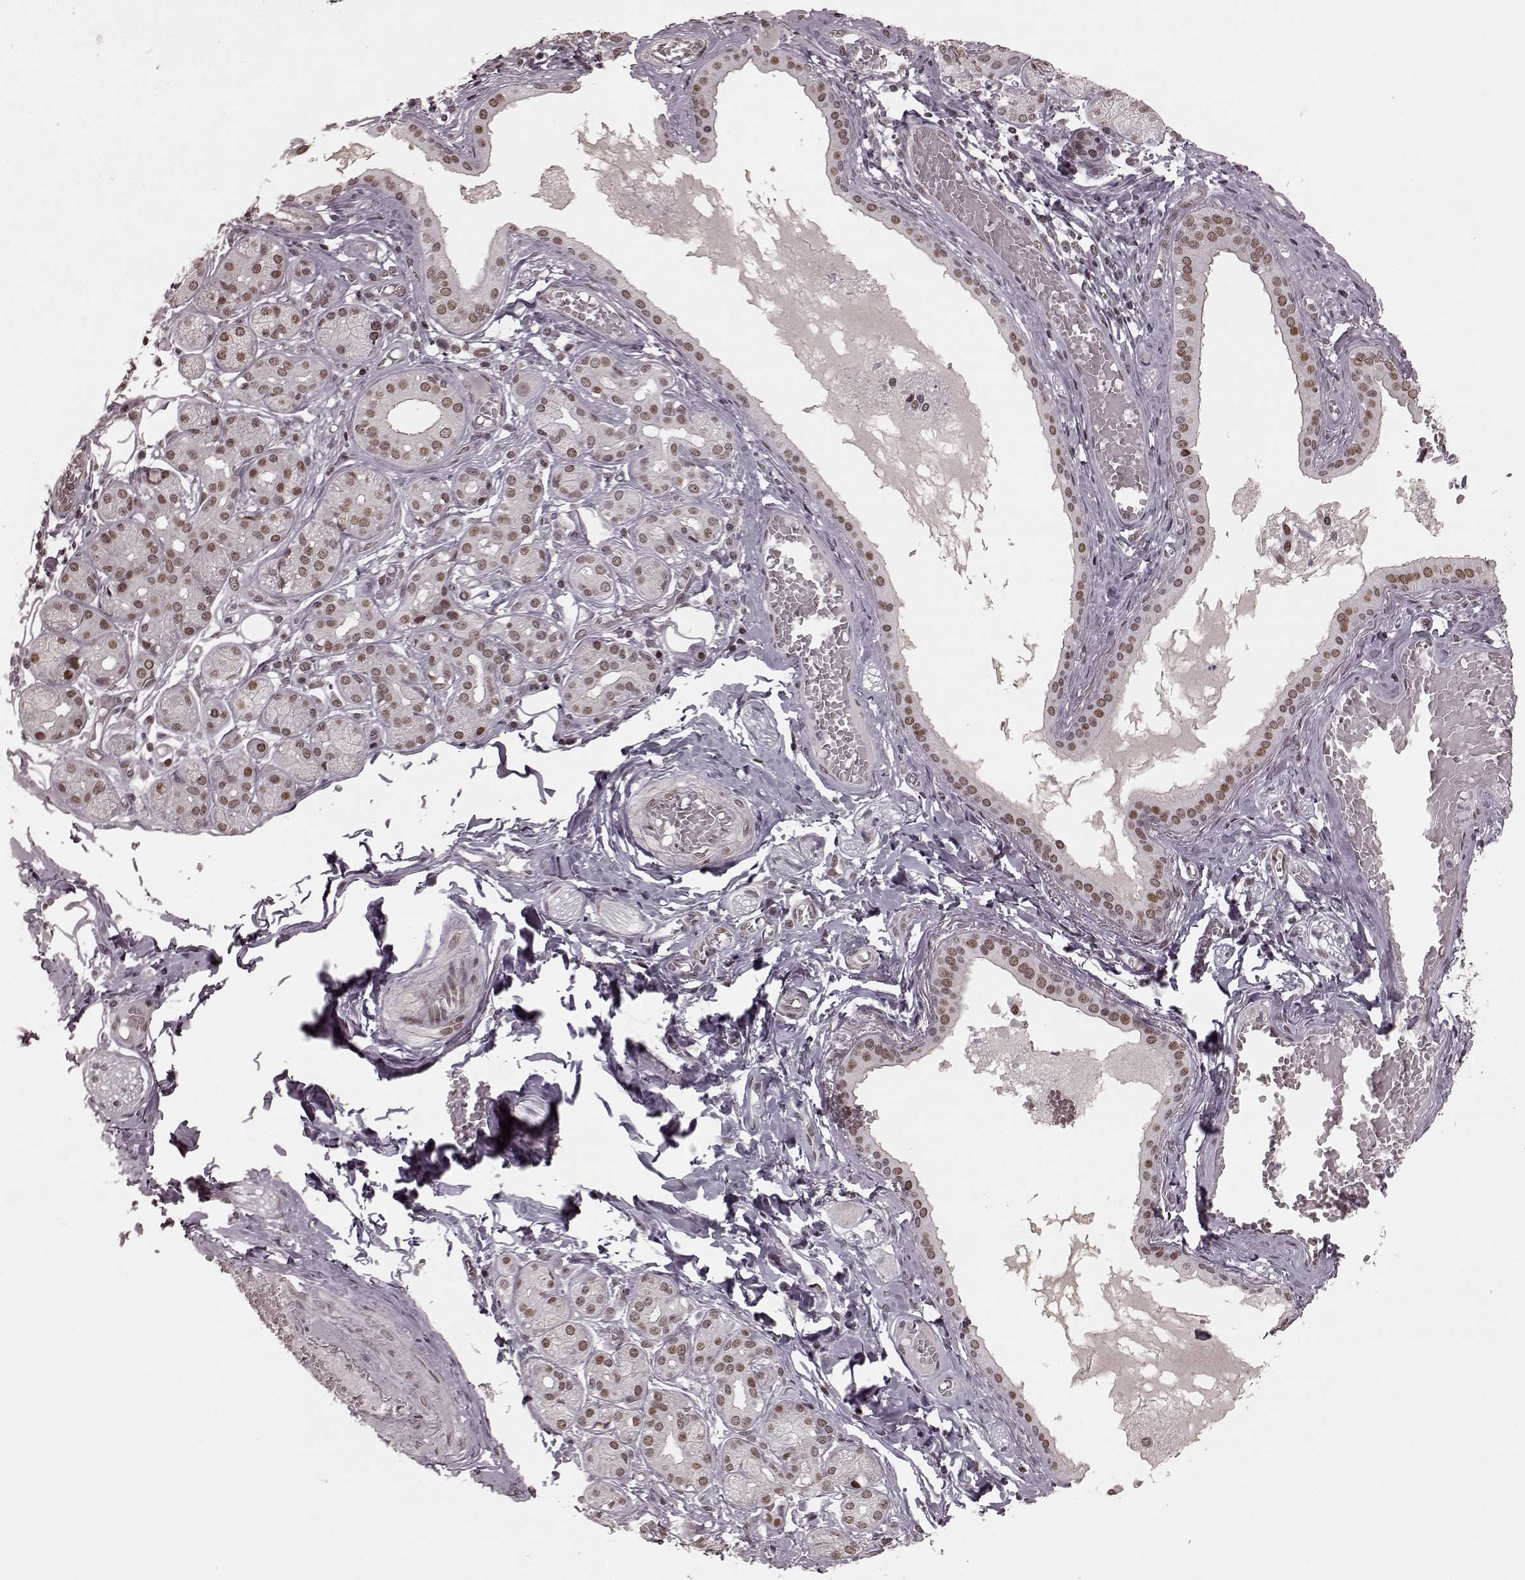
{"staining": {"intensity": "moderate", "quantity": ">75%", "location": "nuclear"}, "tissue": "salivary gland", "cell_type": "Glandular cells", "image_type": "normal", "snomed": [{"axis": "morphology", "description": "Normal tissue, NOS"}, {"axis": "topography", "description": "Salivary gland"}, {"axis": "topography", "description": "Peripheral nerve tissue"}], "caption": "Immunohistochemical staining of unremarkable salivary gland shows medium levels of moderate nuclear expression in about >75% of glandular cells.", "gene": "NR2C1", "patient": {"sex": "male", "age": 71}}